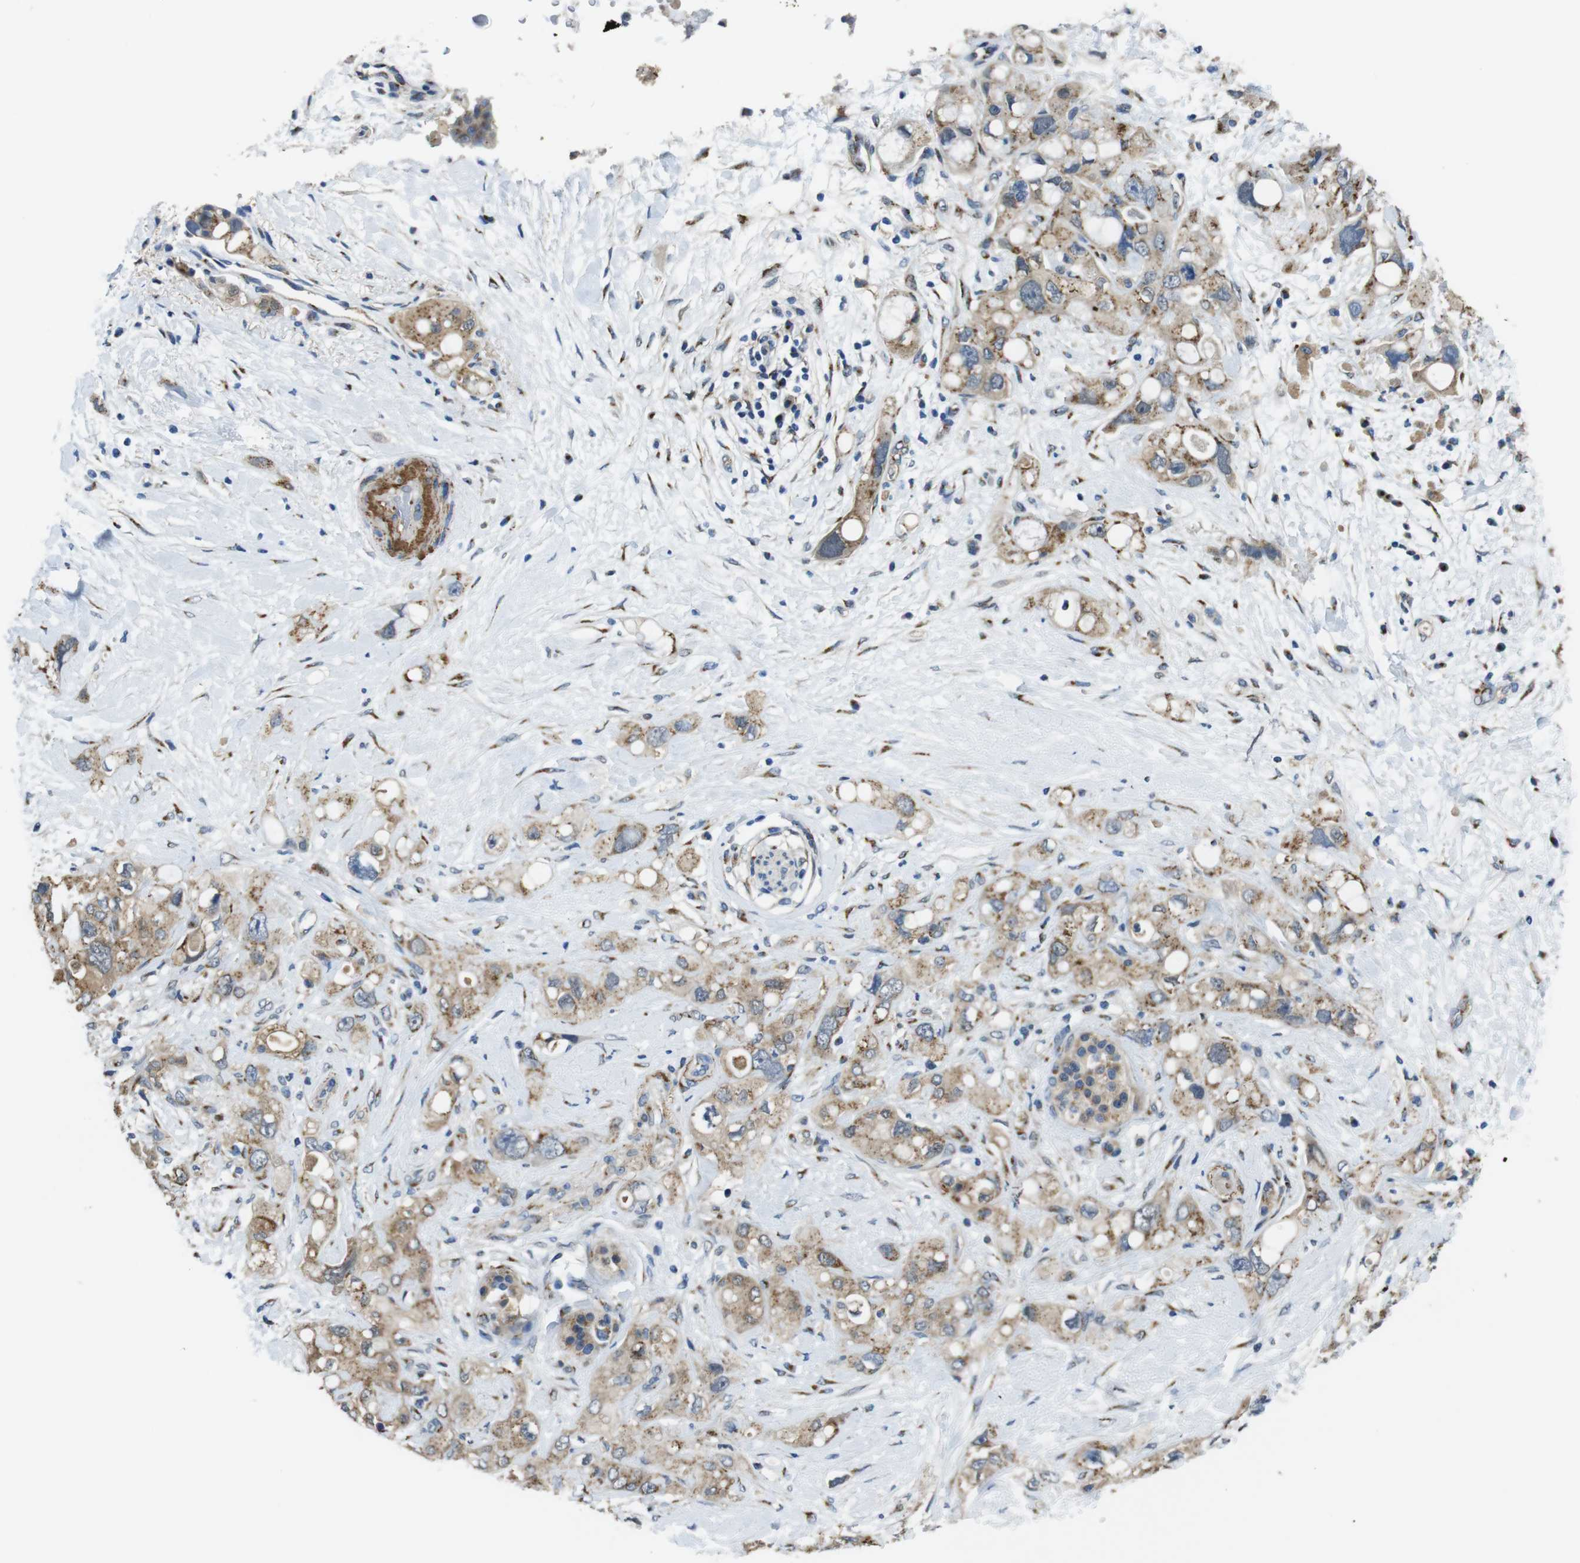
{"staining": {"intensity": "moderate", "quantity": ">75%", "location": "cytoplasmic/membranous"}, "tissue": "pancreatic cancer", "cell_type": "Tumor cells", "image_type": "cancer", "snomed": [{"axis": "morphology", "description": "Adenocarcinoma, NOS"}, {"axis": "topography", "description": "Pancreas"}], "caption": "The micrograph reveals immunohistochemical staining of pancreatic adenocarcinoma. There is moderate cytoplasmic/membranous staining is appreciated in about >75% of tumor cells. The staining was performed using DAB (3,3'-diaminobenzidine) to visualize the protein expression in brown, while the nuclei were stained in blue with hematoxylin (Magnification: 20x).", "gene": "RAB6A", "patient": {"sex": "female", "age": 56}}